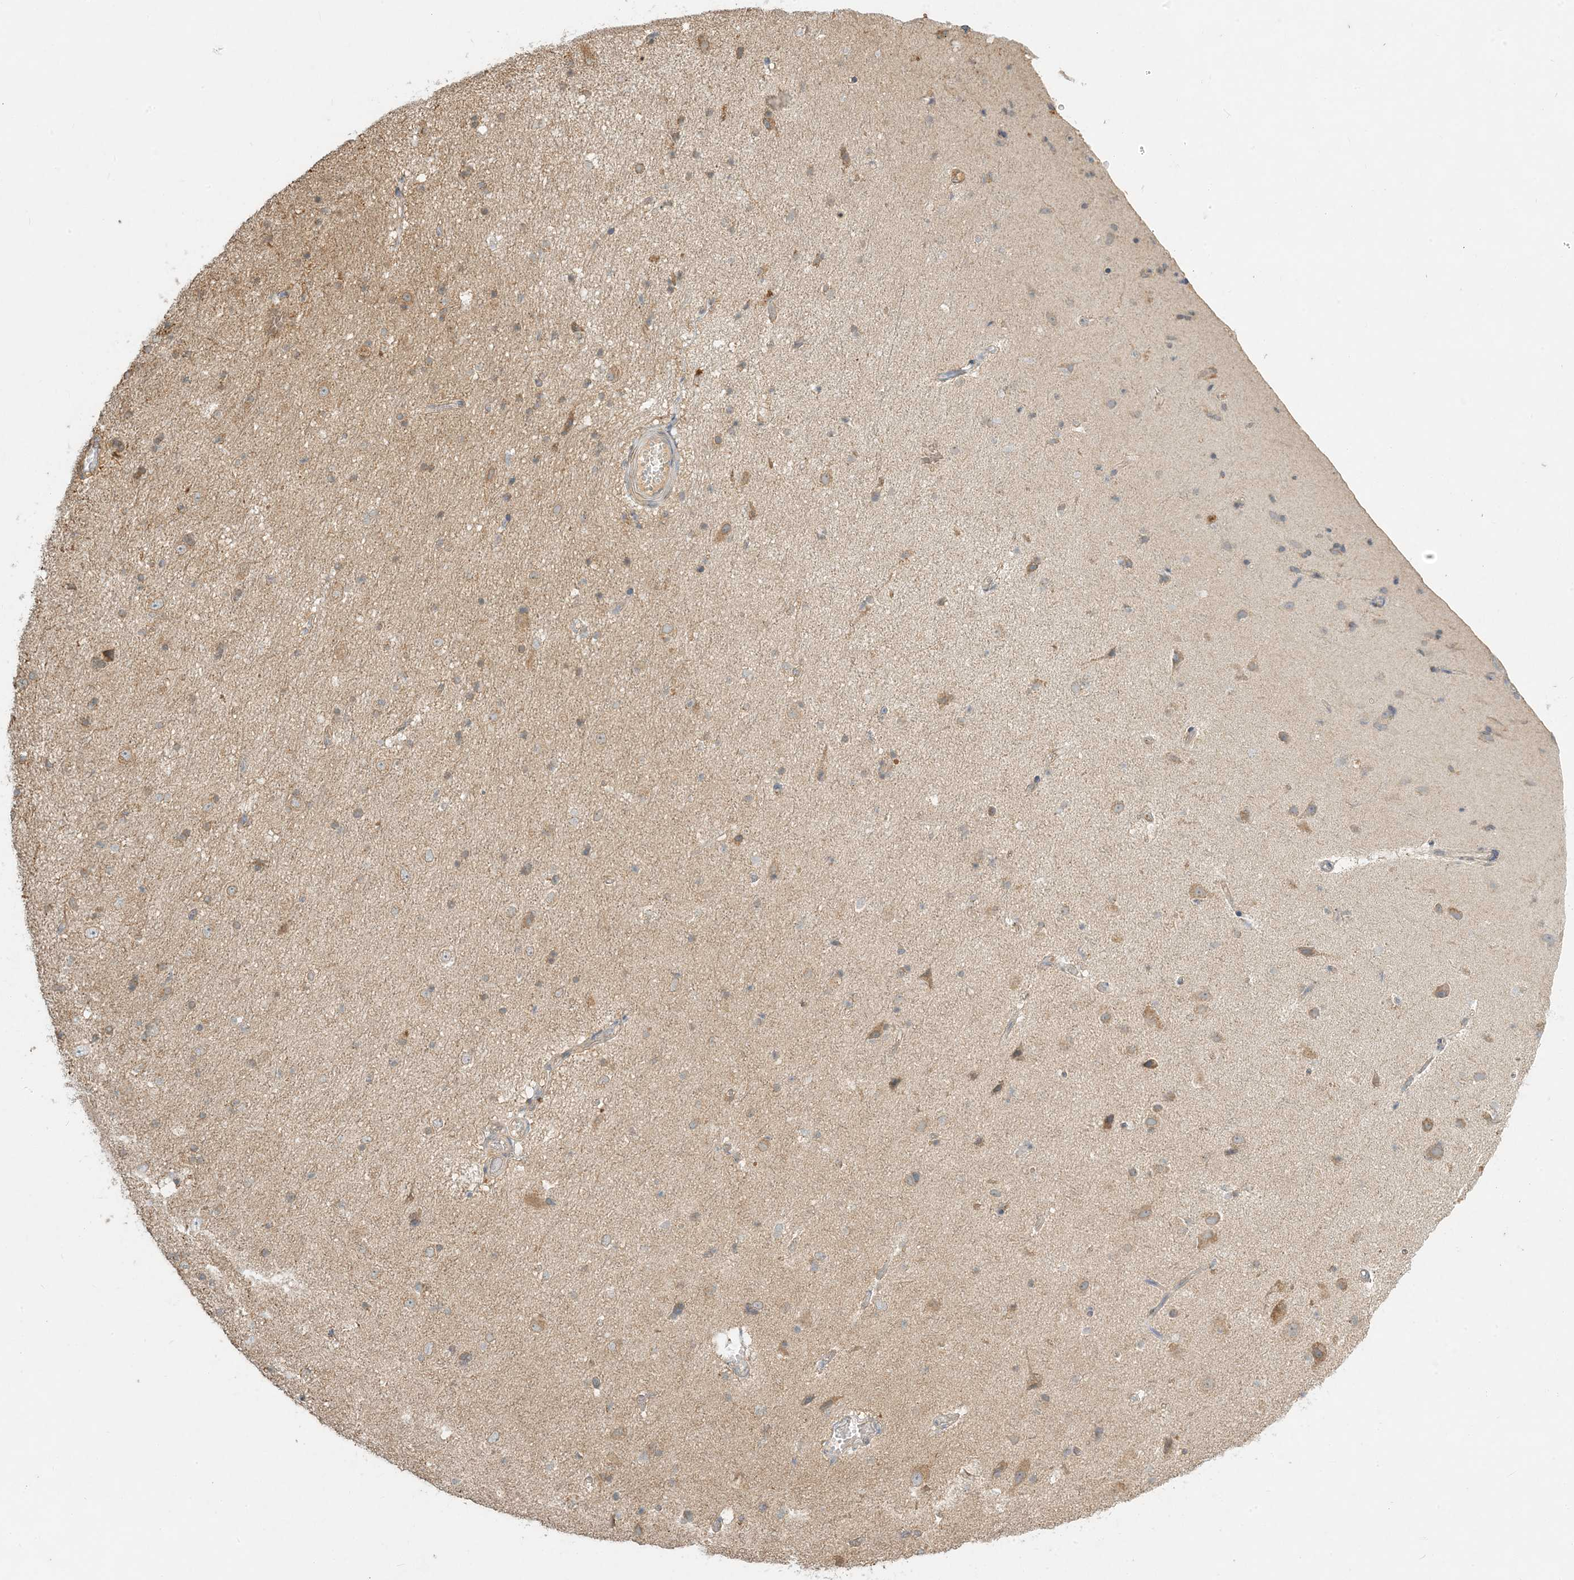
{"staining": {"intensity": "moderate", "quantity": ">75%", "location": "cytoplasmic/membranous"}, "tissue": "cerebral cortex", "cell_type": "Endothelial cells", "image_type": "normal", "snomed": [{"axis": "morphology", "description": "Normal tissue, NOS"}, {"axis": "topography", "description": "Cerebral cortex"}], "caption": "DAB (3,3'-diaminobenzidine) immunohistochemical staining of unremarkable human cerebral cortex shows moderate cytoplasmic/membranous protein expression in about >75% of endothelial cells.", "gene": "MCOLN1", "patient": {"sex": "male", "age": 34}}